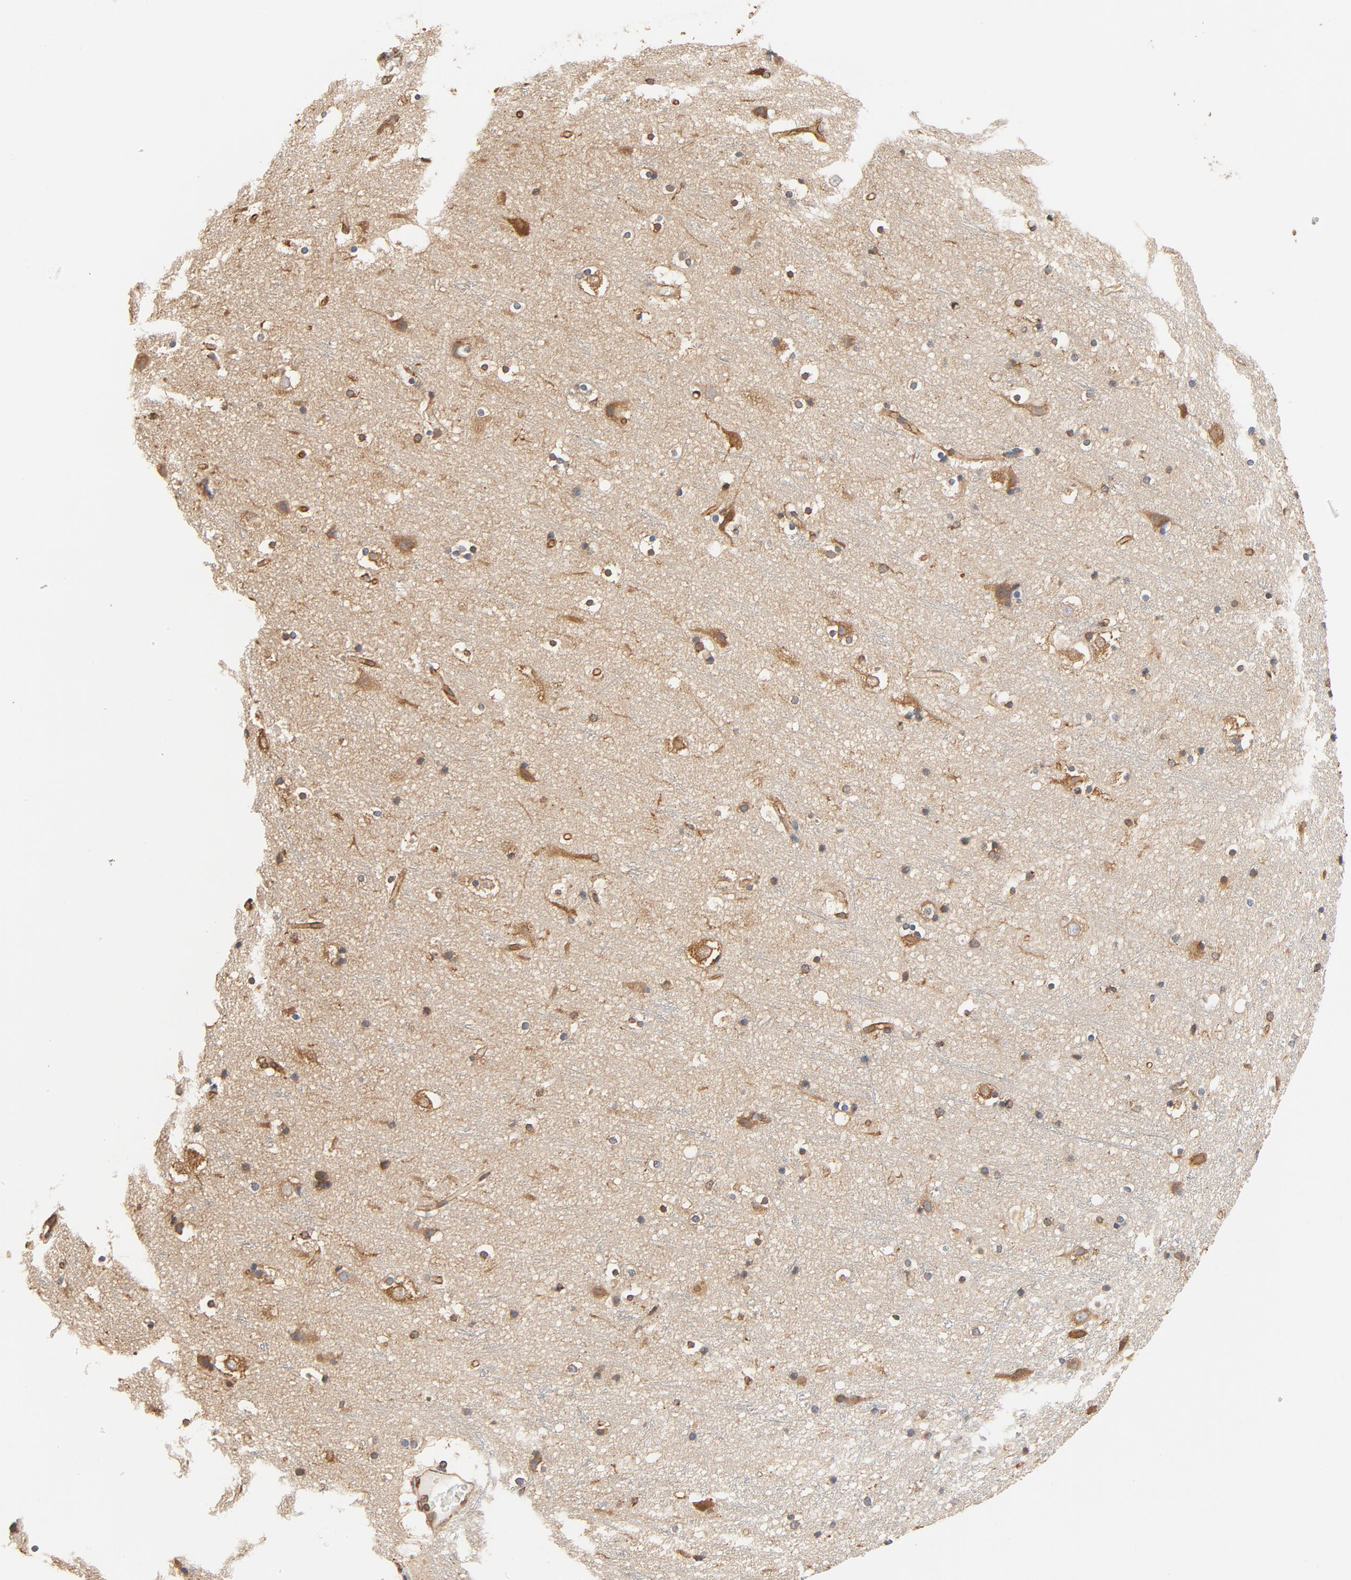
{"staining": {"intensity": "moderate", "quantity": ">75%", "location": "cytoplasmic/membranous"}, "tissue": "cerebral cortex", "cell_type": "Endothelial cells", "image_type": "normal", "snomed": [{"axis": "morphology", "description": "Normal tissue, NOS"}, {"axis": "topography", "description": "Cerebral cortex"}], "caption": "Cerebral cortex stained with a brown dye reveals moderate cytoplasmic/membranous positive staining in approximately >75% of endothelial cells.", "gene": "BCAP31", "patient": {"sex": "male", "age": 45}}